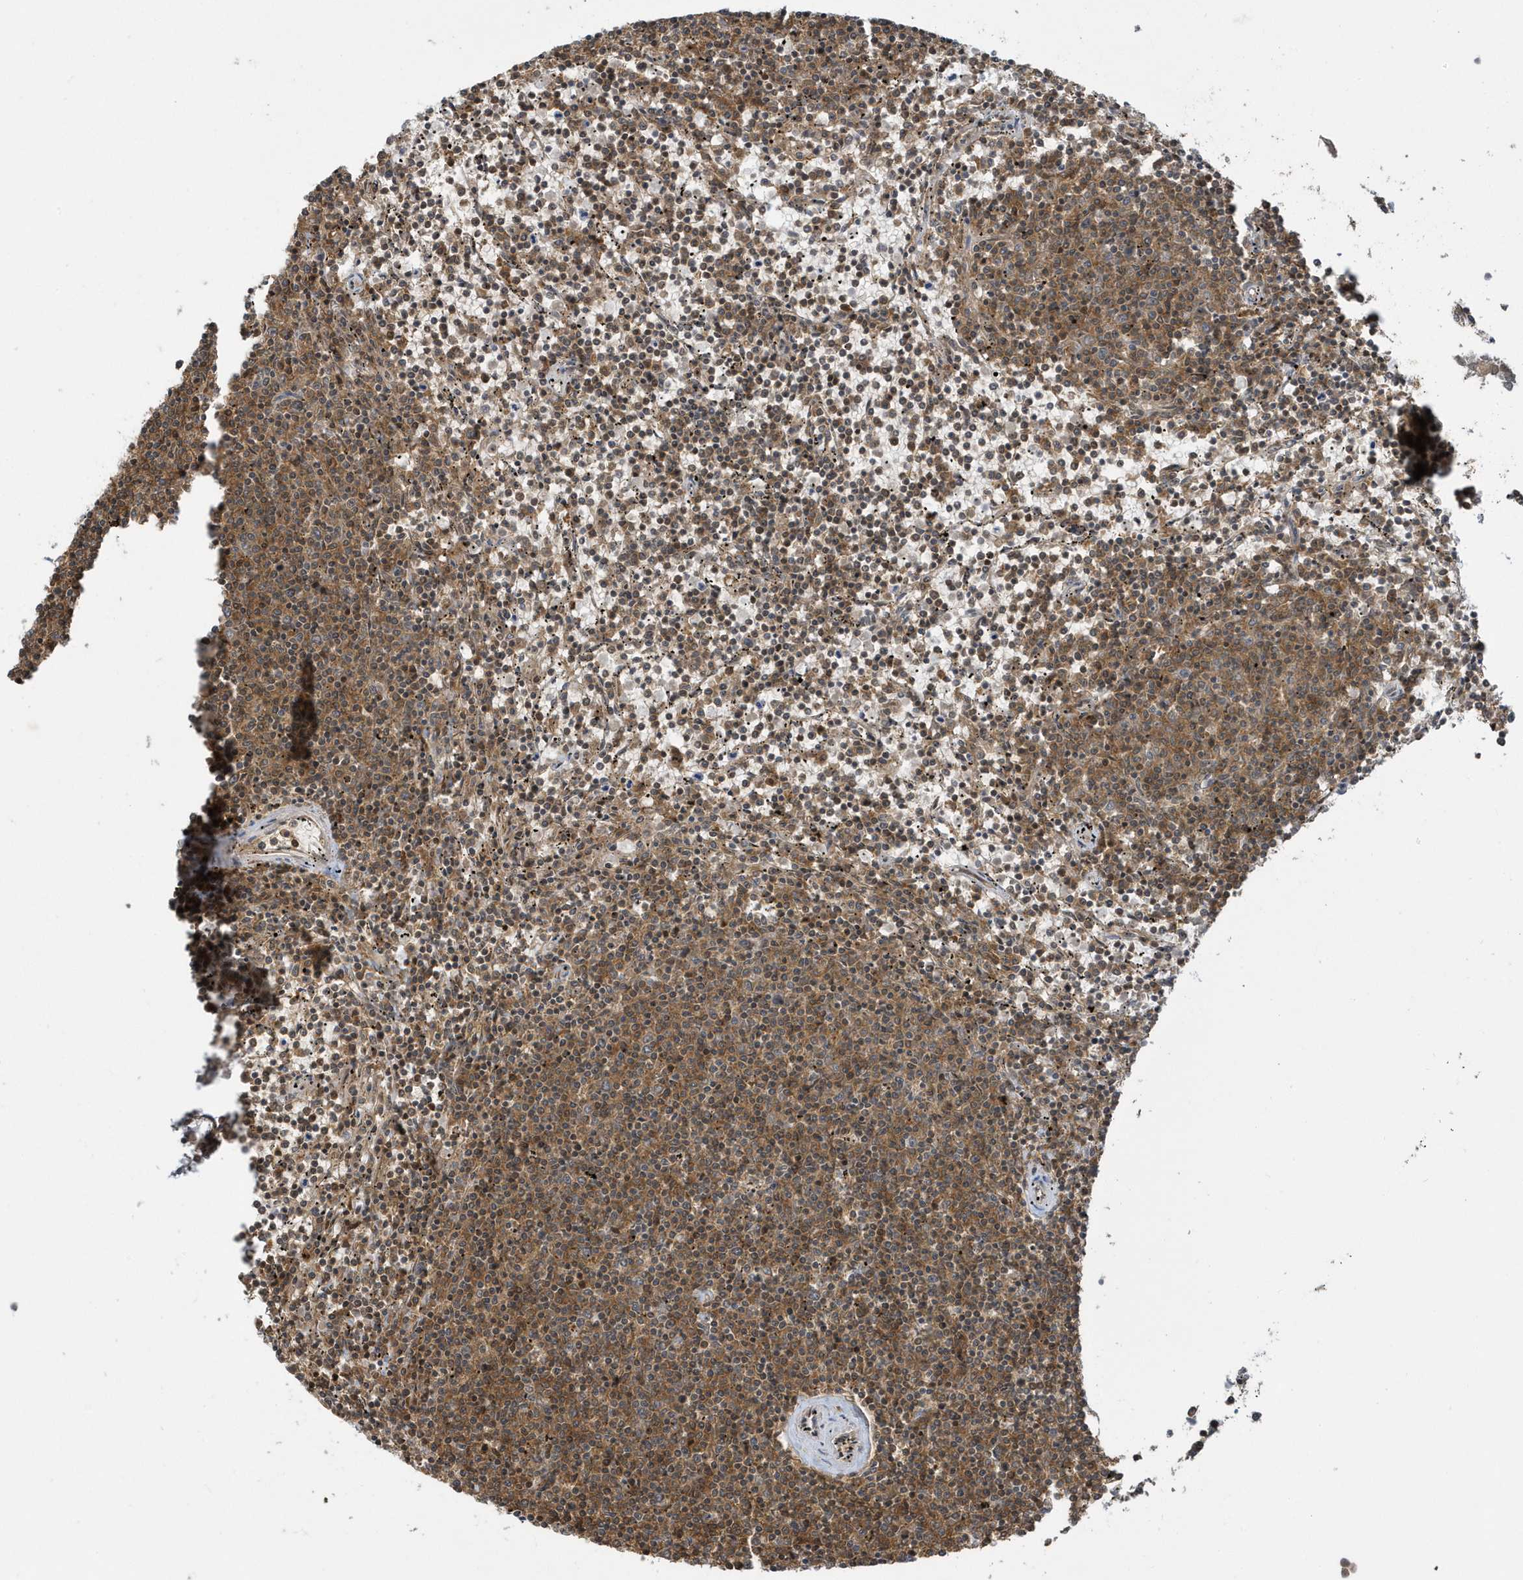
{"staining": {"intensity": "weak", "quantity": "25%-75%", "location": "cytoplasmic/membranous"}, "tissue": "lymphoma", "cell_type": "Tumor cells", "image_type": "cancer", "snomed": [{"axis": "morphology", "description": "Malignant lymphoma, non-Hodgkin's type, Low grade"}, {"axis": "topography", "description": "Spleen"}], "caption": "Human low-grade malignant lymphoma, non-Hodgkin's type stained with a brown dye reveals weak cytoplasmic/membranous positive positivity in about 25%-75% of tumor cells.", "gene": "PPP1R7", "patient": {"sex": "female", "age": 50}}